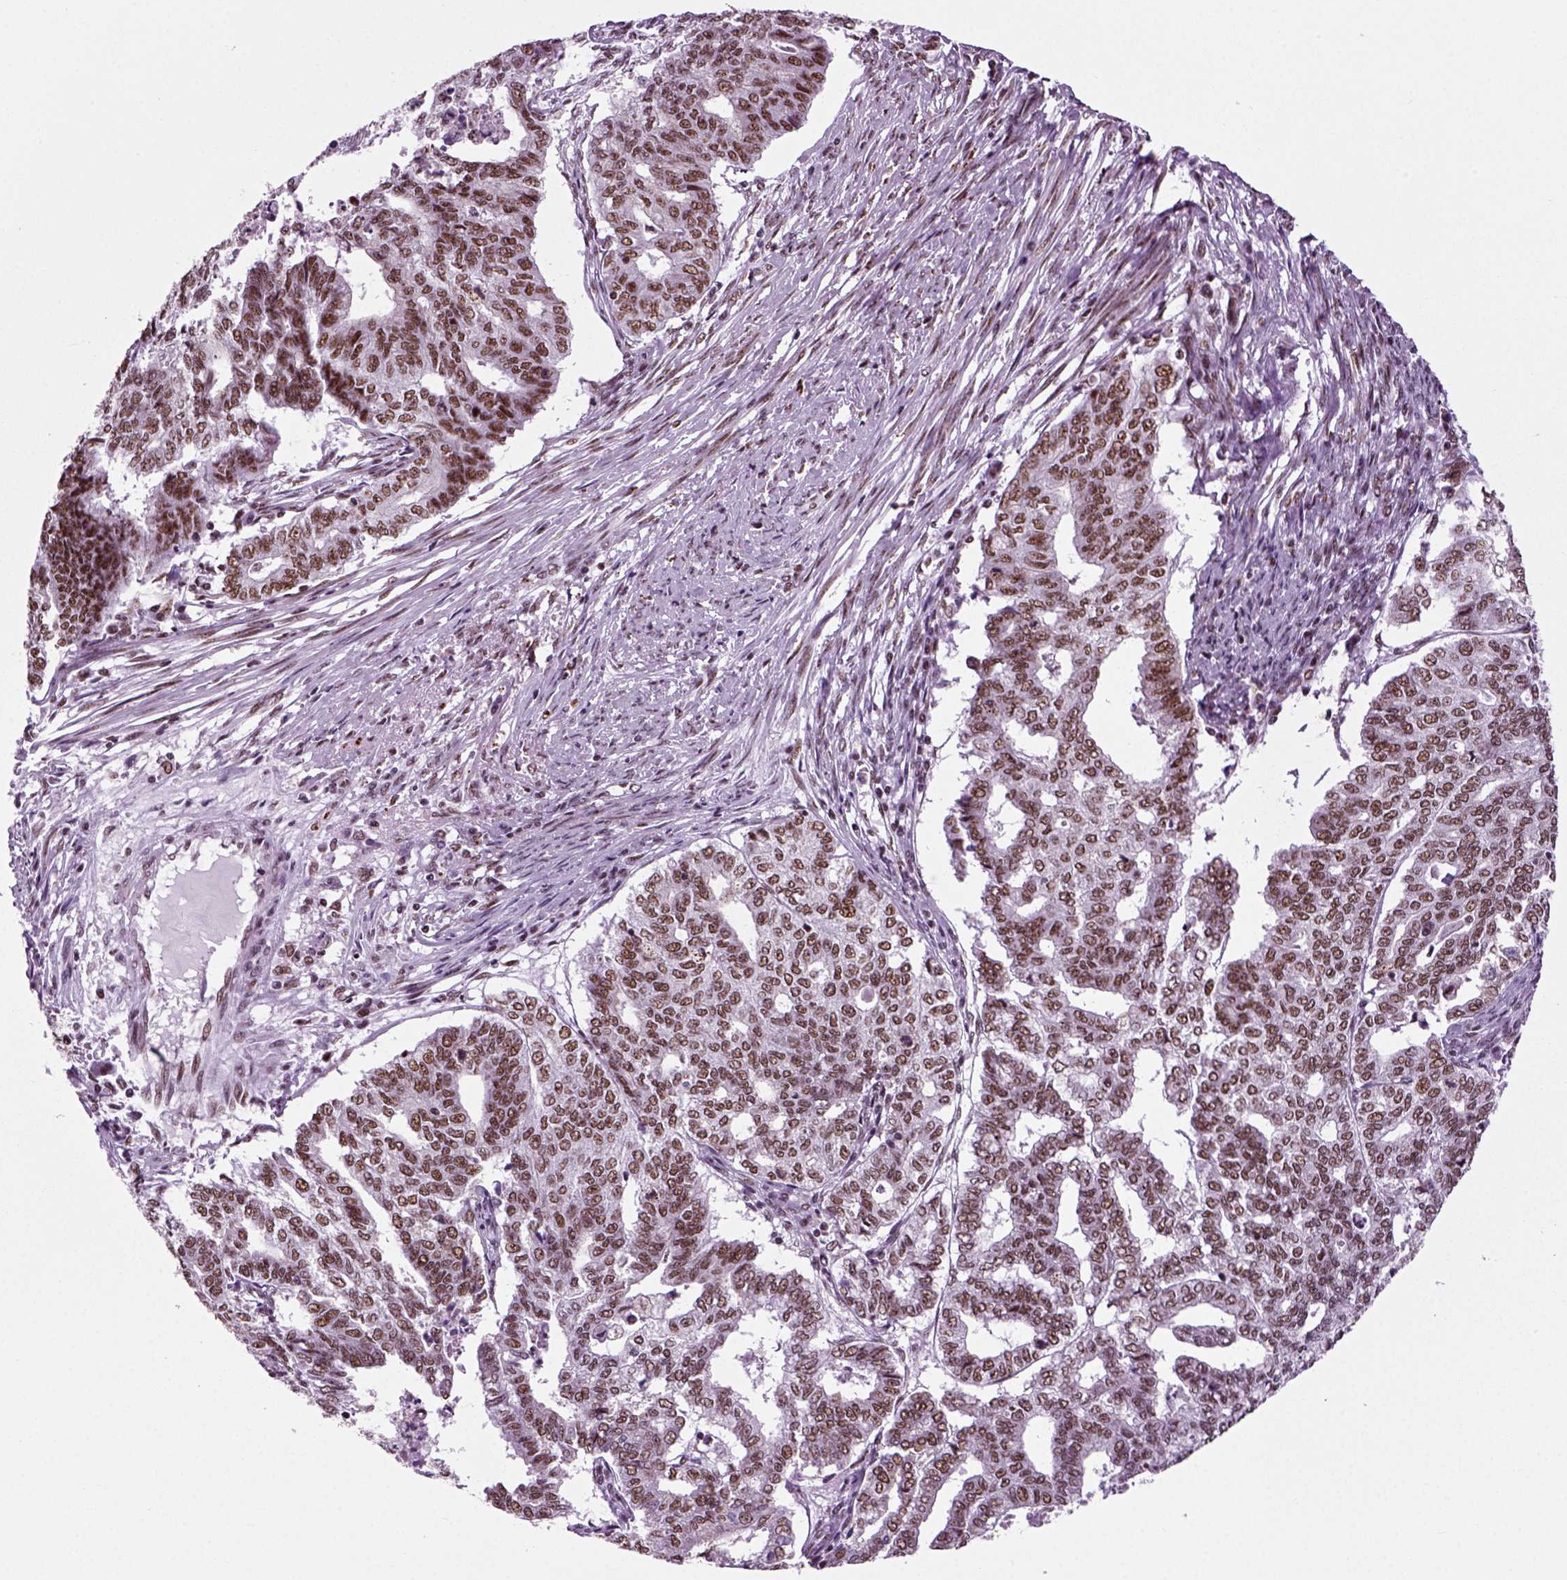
{"staining": {"intensity": "moderate", "quantity": ">75%", "location": "nuclear"}, "tissue": "endometrial cancer", "cell_type": "Tumor cells", "image_type": "cancer", "snomed": [{"axis": "morphology", "description": "Adenocarcinoma, NOS"}, {"axis": "topography", "description": "Endometrium"}], "caption": "An image showing moderate nuclear positivity in approximately >75% of tumor cells in adenocarcinoma (endometrial), as visualized by brown immunohistochemical staining.", "gene": "RCOR3", "patient": {"sex": "female", "age": 79}}